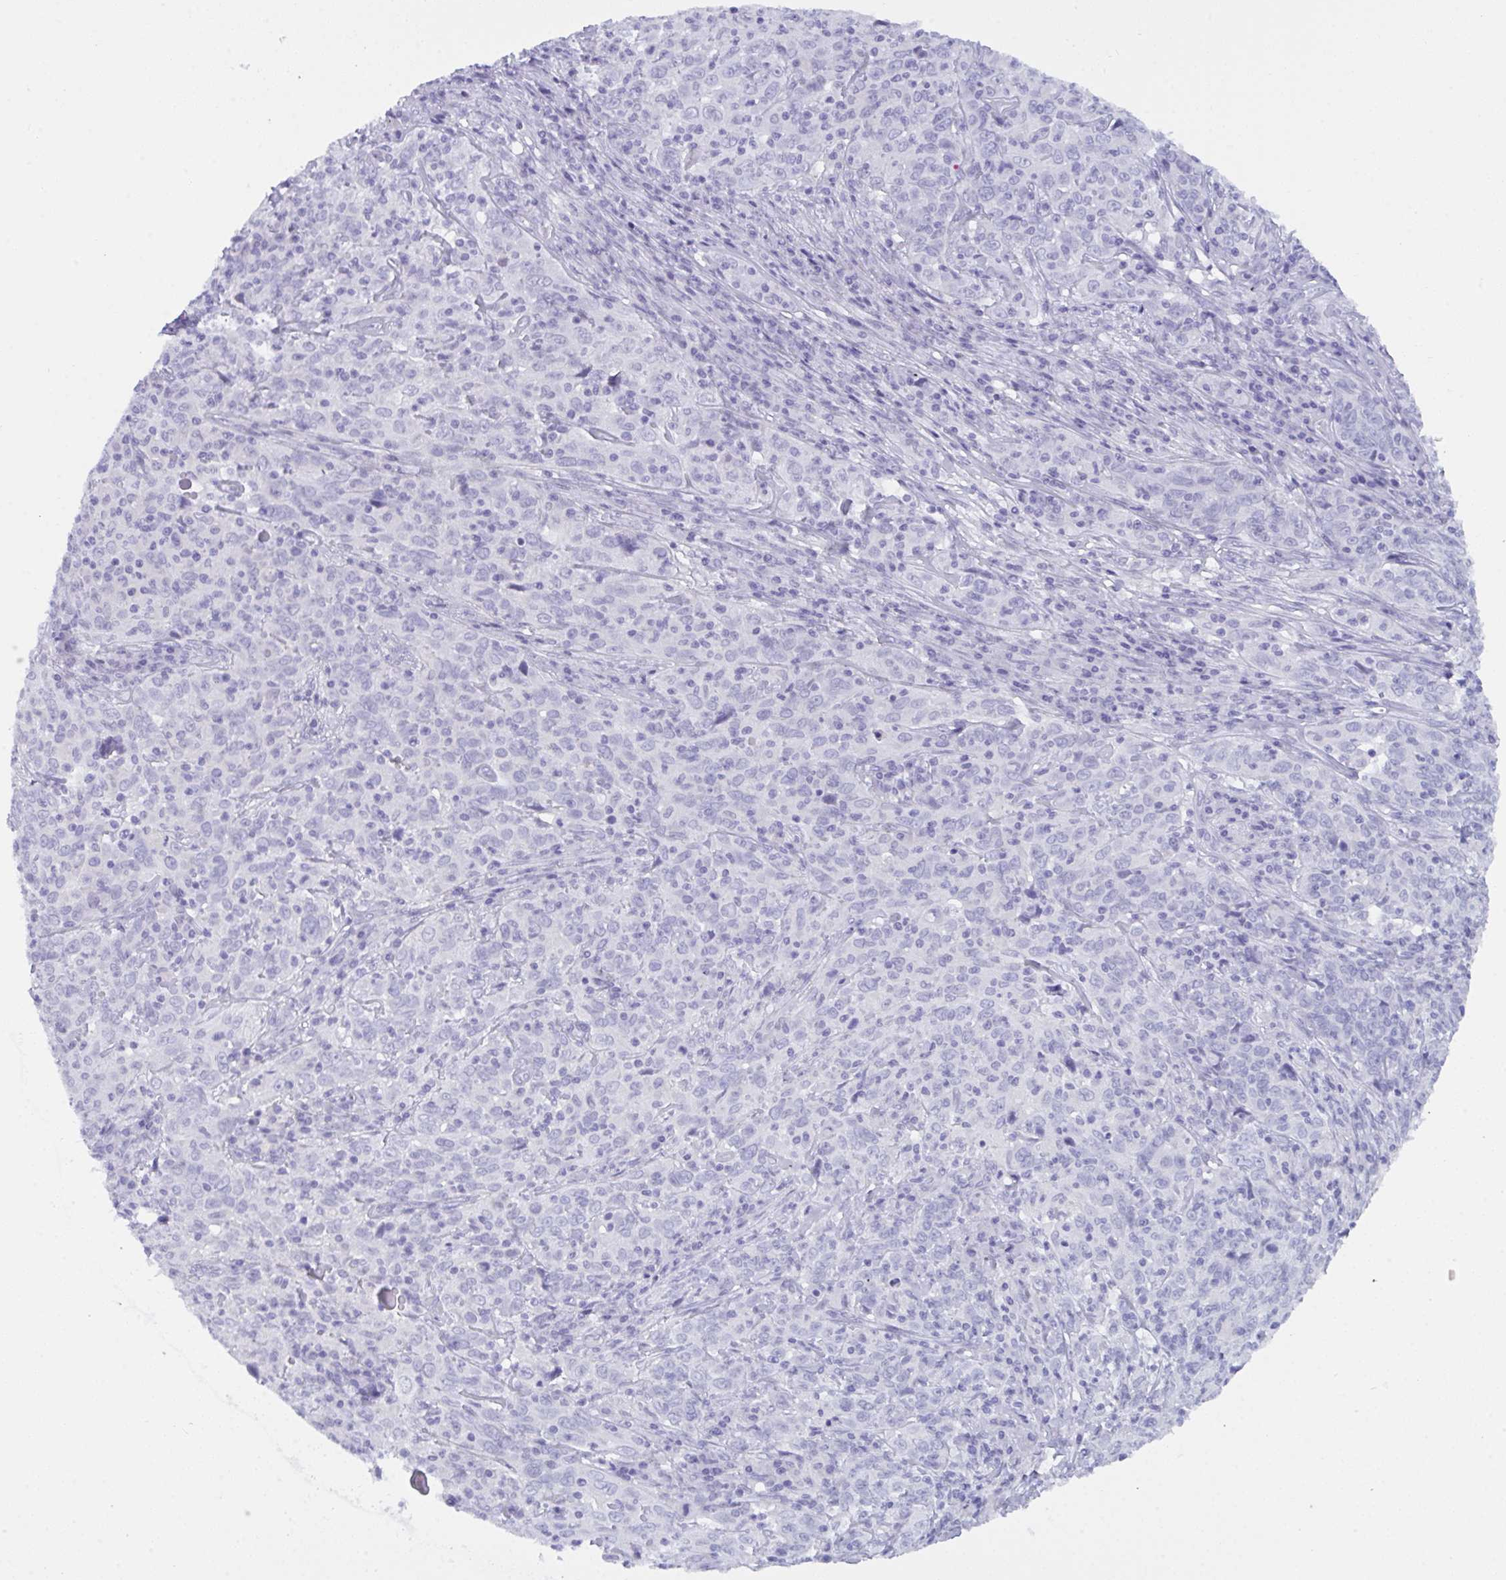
{"staining": {"intensity": "negative", "quantity": "none", "location": "none"}, "tissue": "cervical cancer", "cell_type": "Tumor cells", "image_type": "cancer", "snomed": [{"axis": "morphology", "description": "Squamous cell carcinoma, NOS"}, {"axis": "topography", "description": "Cervix"}], "caption": "This is a histopathology image of immunohistochemistry staining of cervical squamous cell carcinoma, which shows no staining in tumor cells.", "gene": "PRDM9", "patient": {"sex": "female", "age": 46}}